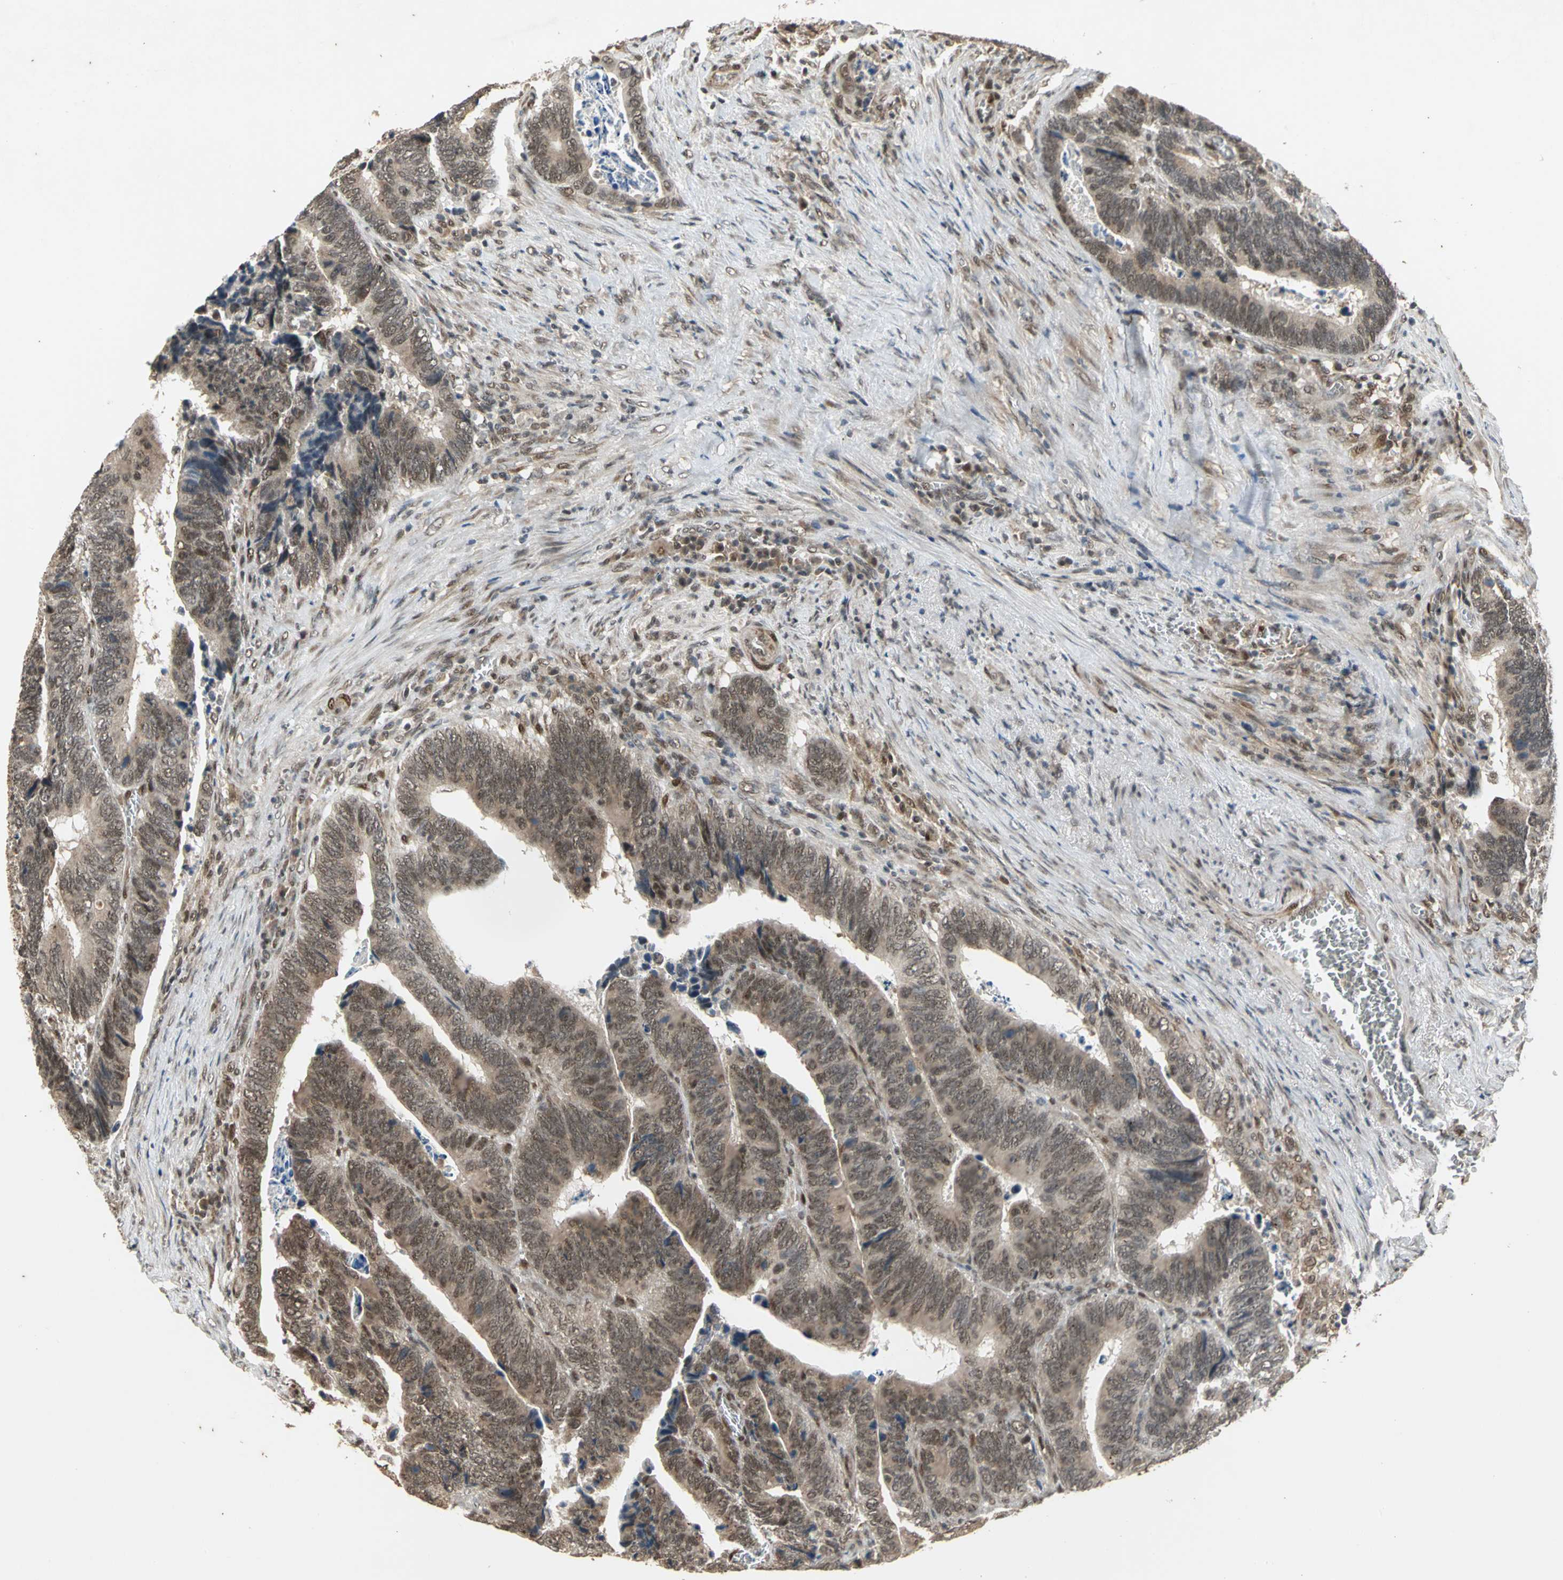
{"staining": {"intensity": "moderate", "quantity": ">75%", "location": "cytoplasmic/membranous"}, "tissue": "colorectal cancer", "cell_type": "Tumor cells", "image_type": "cancer", "snomed": [{"axis": "morphology", "description": "Adenocarcinoma, NOS"}, {"axis": "topography", "description": "Colon"}], "caption": "Immunohistochemistry histopathology image of adenocarcinoma (colorectal) stained for a protein (brown), which exhibits medium levels of moderate cytoplasmic/membranous positivity in about >75% of tumor cells.", "gene": "NOTCH3", "patient": {"sex": "male", "age": 72}}